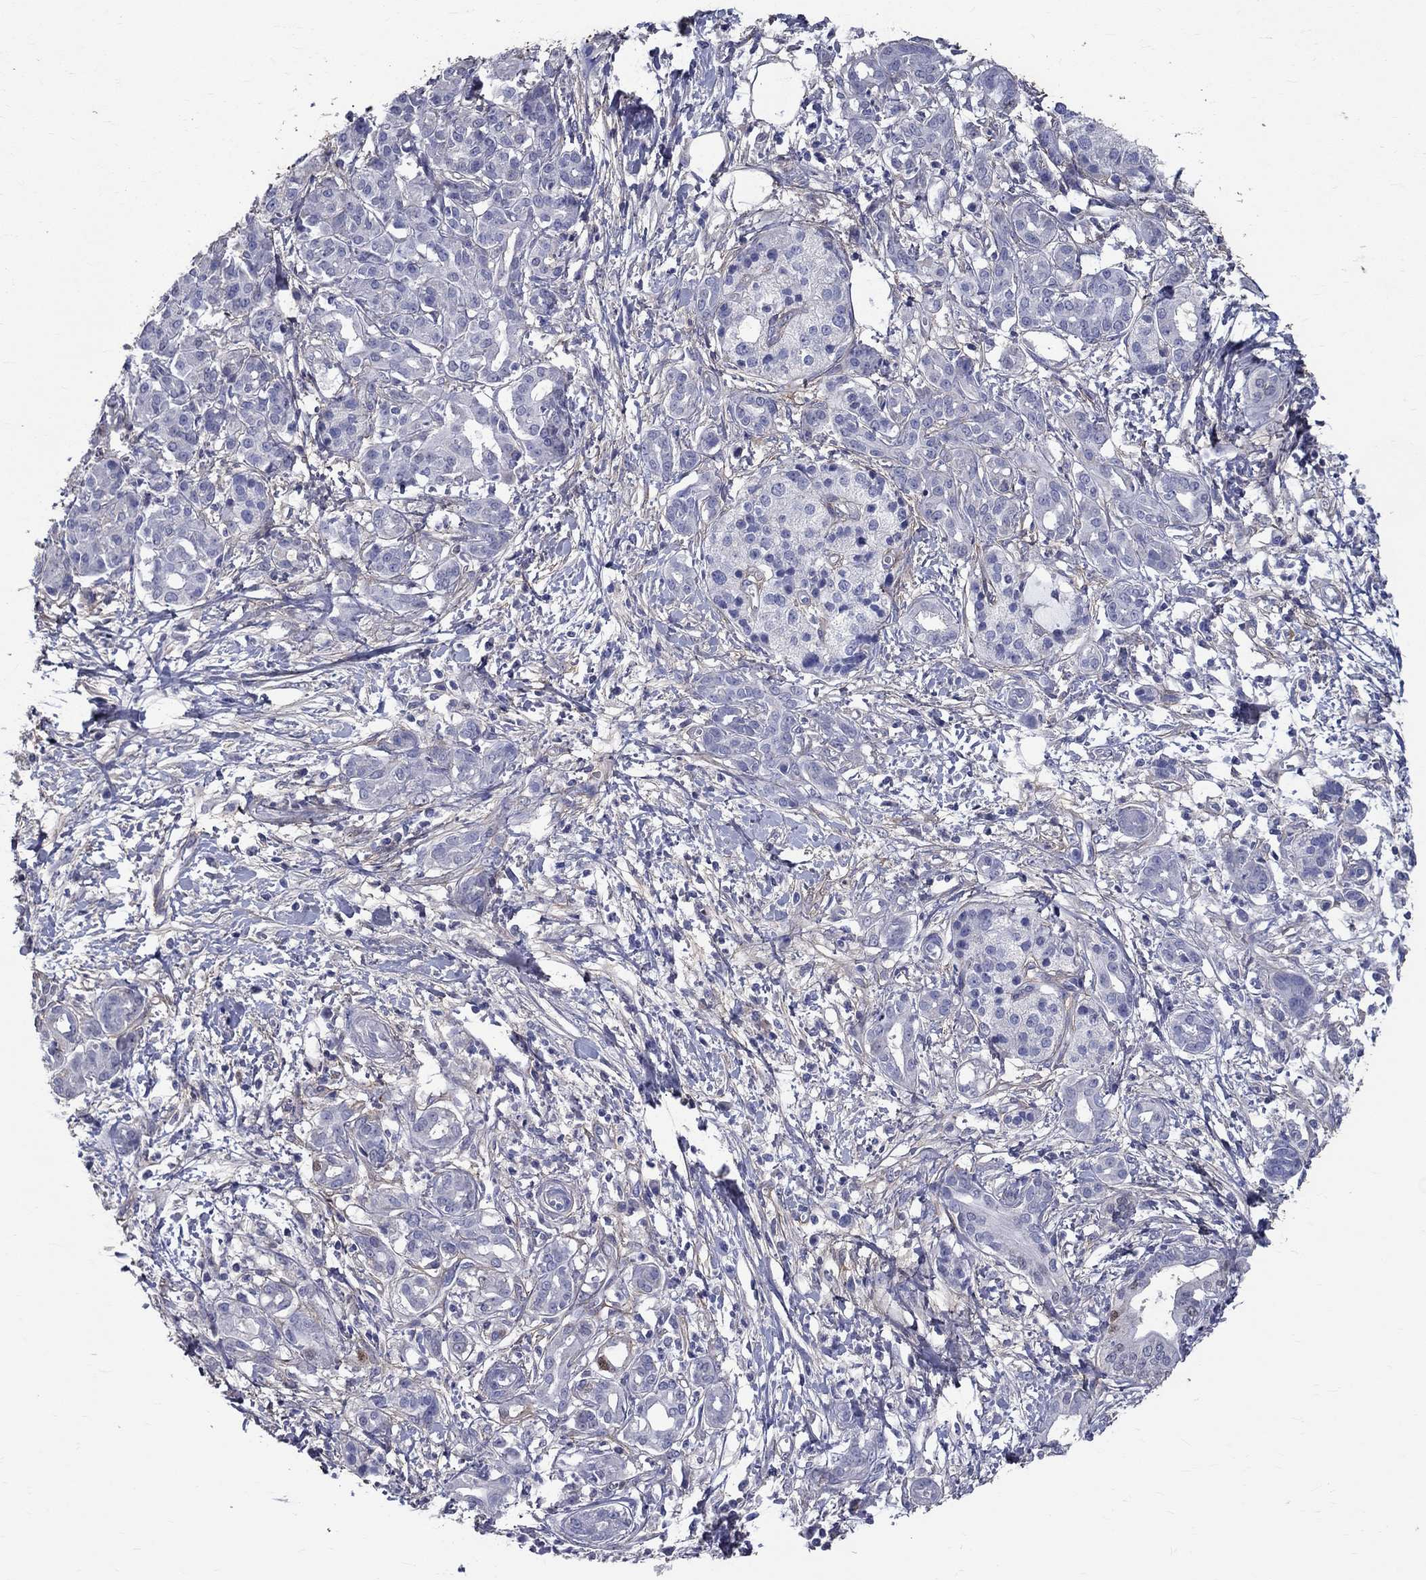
{"staining": {"intensity": "strong", "quantity": "<25%", "location": "cytoplasmic/membranous,nuclear"}, "tissue": "pancreatic cancer", "cell_type": "Tumor cells", "image_type": "cancer", "snomed": [{"axis": "morphology", "description": "Adenocarcinoma, NOS"}, {"axis": "topography", "description": "Pancreas"}], "caption": "Pancreatic cancer stained for a protein demonstrates strong cytoplasmic/membranous and nuclear positivity in tumor cells.", "gene": "ANXA10", "patient": {"sex": "male", "age": 72}}